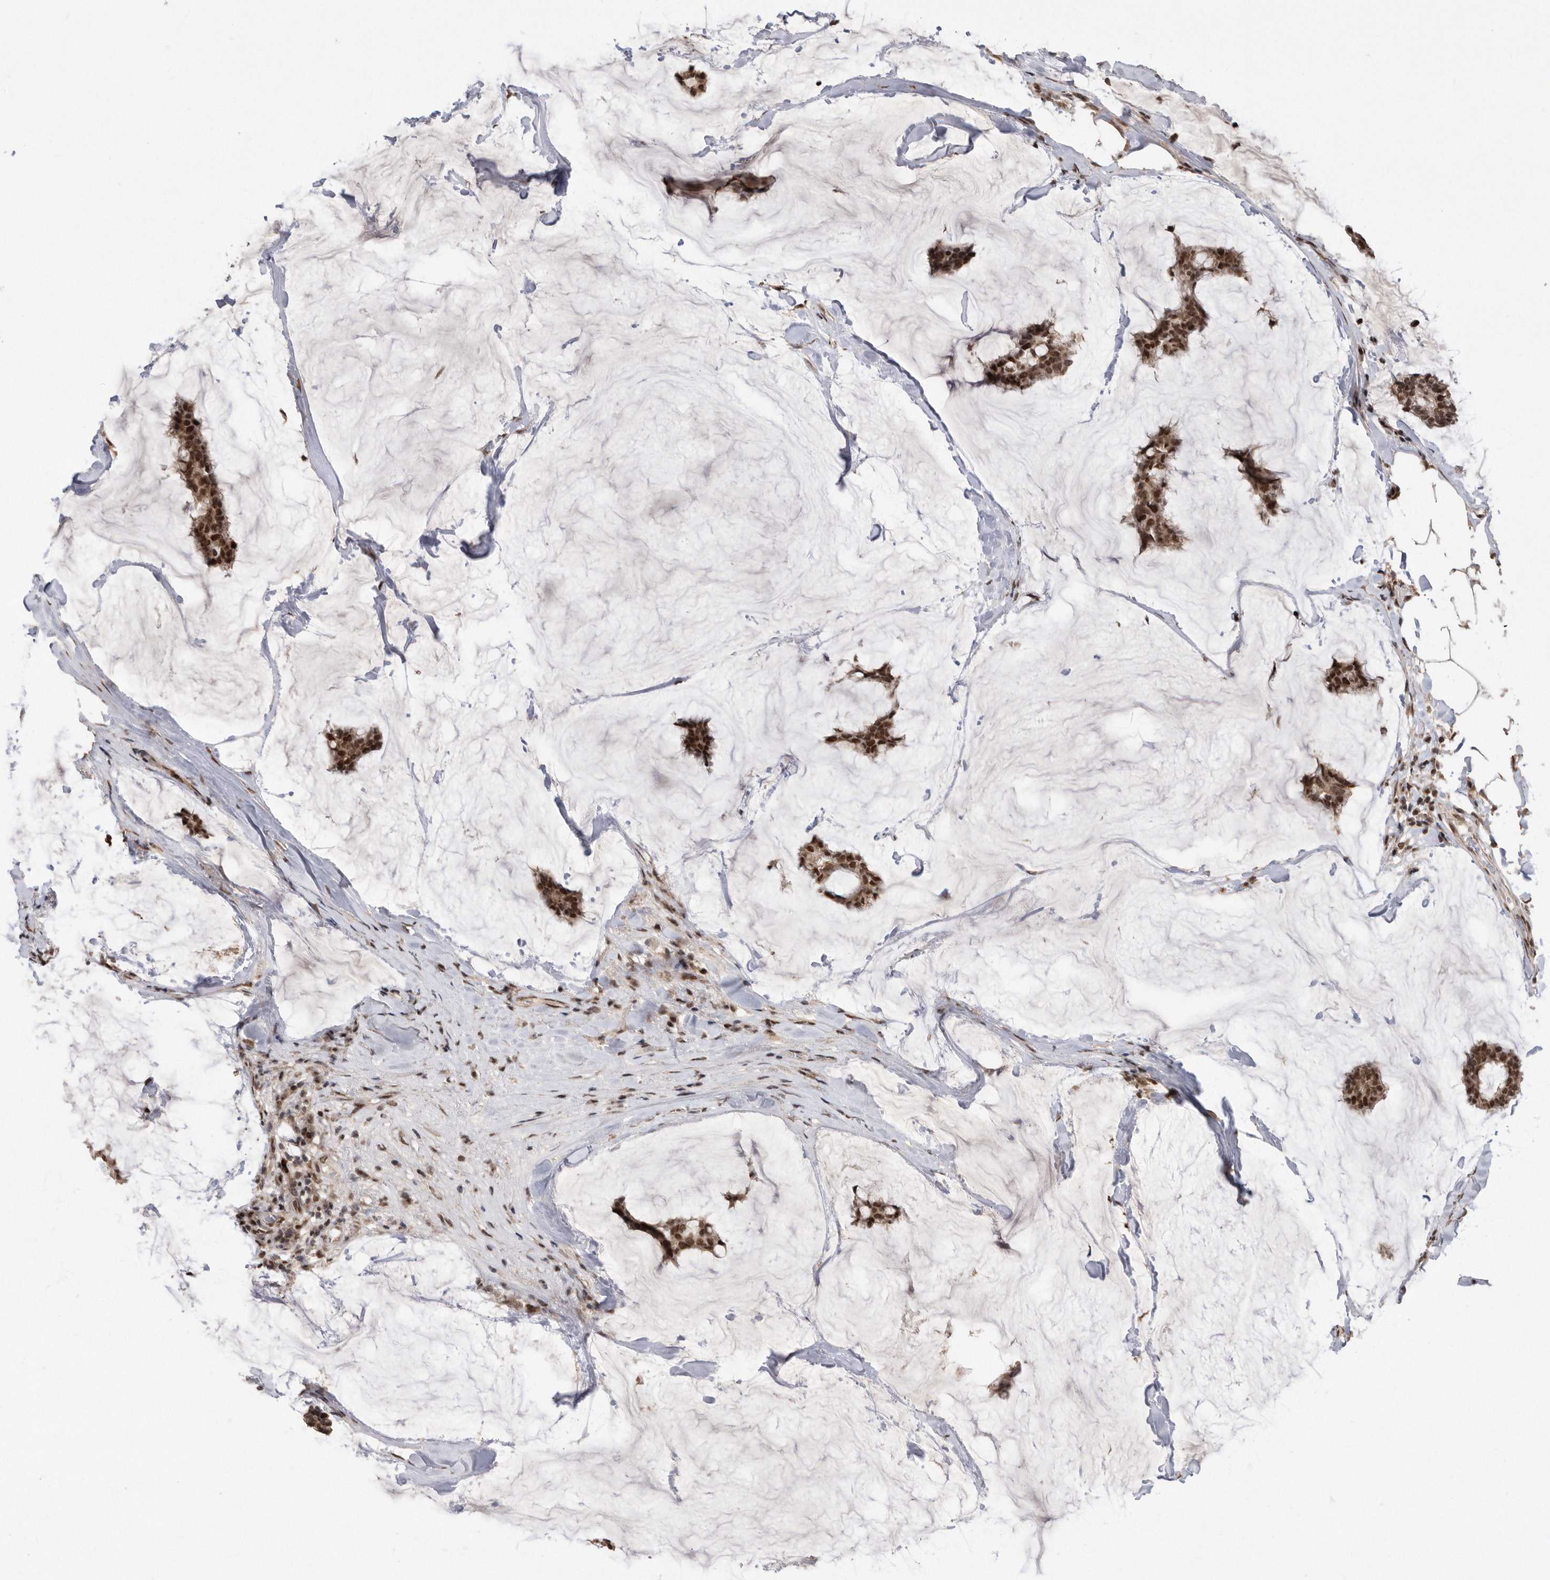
{"staining": {"intensity": "strong", "quantity": ">75%", "location": "nuclear"}, "tissue": "breast cancer", "cell_type": "Tumor cells", "image_type": "cancer", "snomed": [{"axis": "morphology", "description": "Duct carcinoma"}, {"axis": "topography", "description": "Breast"}], "caption": "About >75% of tumor cells in breast cancer (infiltrating ductal carcinoma) reveal strong nuclear protein expression as visualized by brown immunohistochemical staining.", "gene": "TDRD3", "patient": {"sex": "female", "age": 93}}